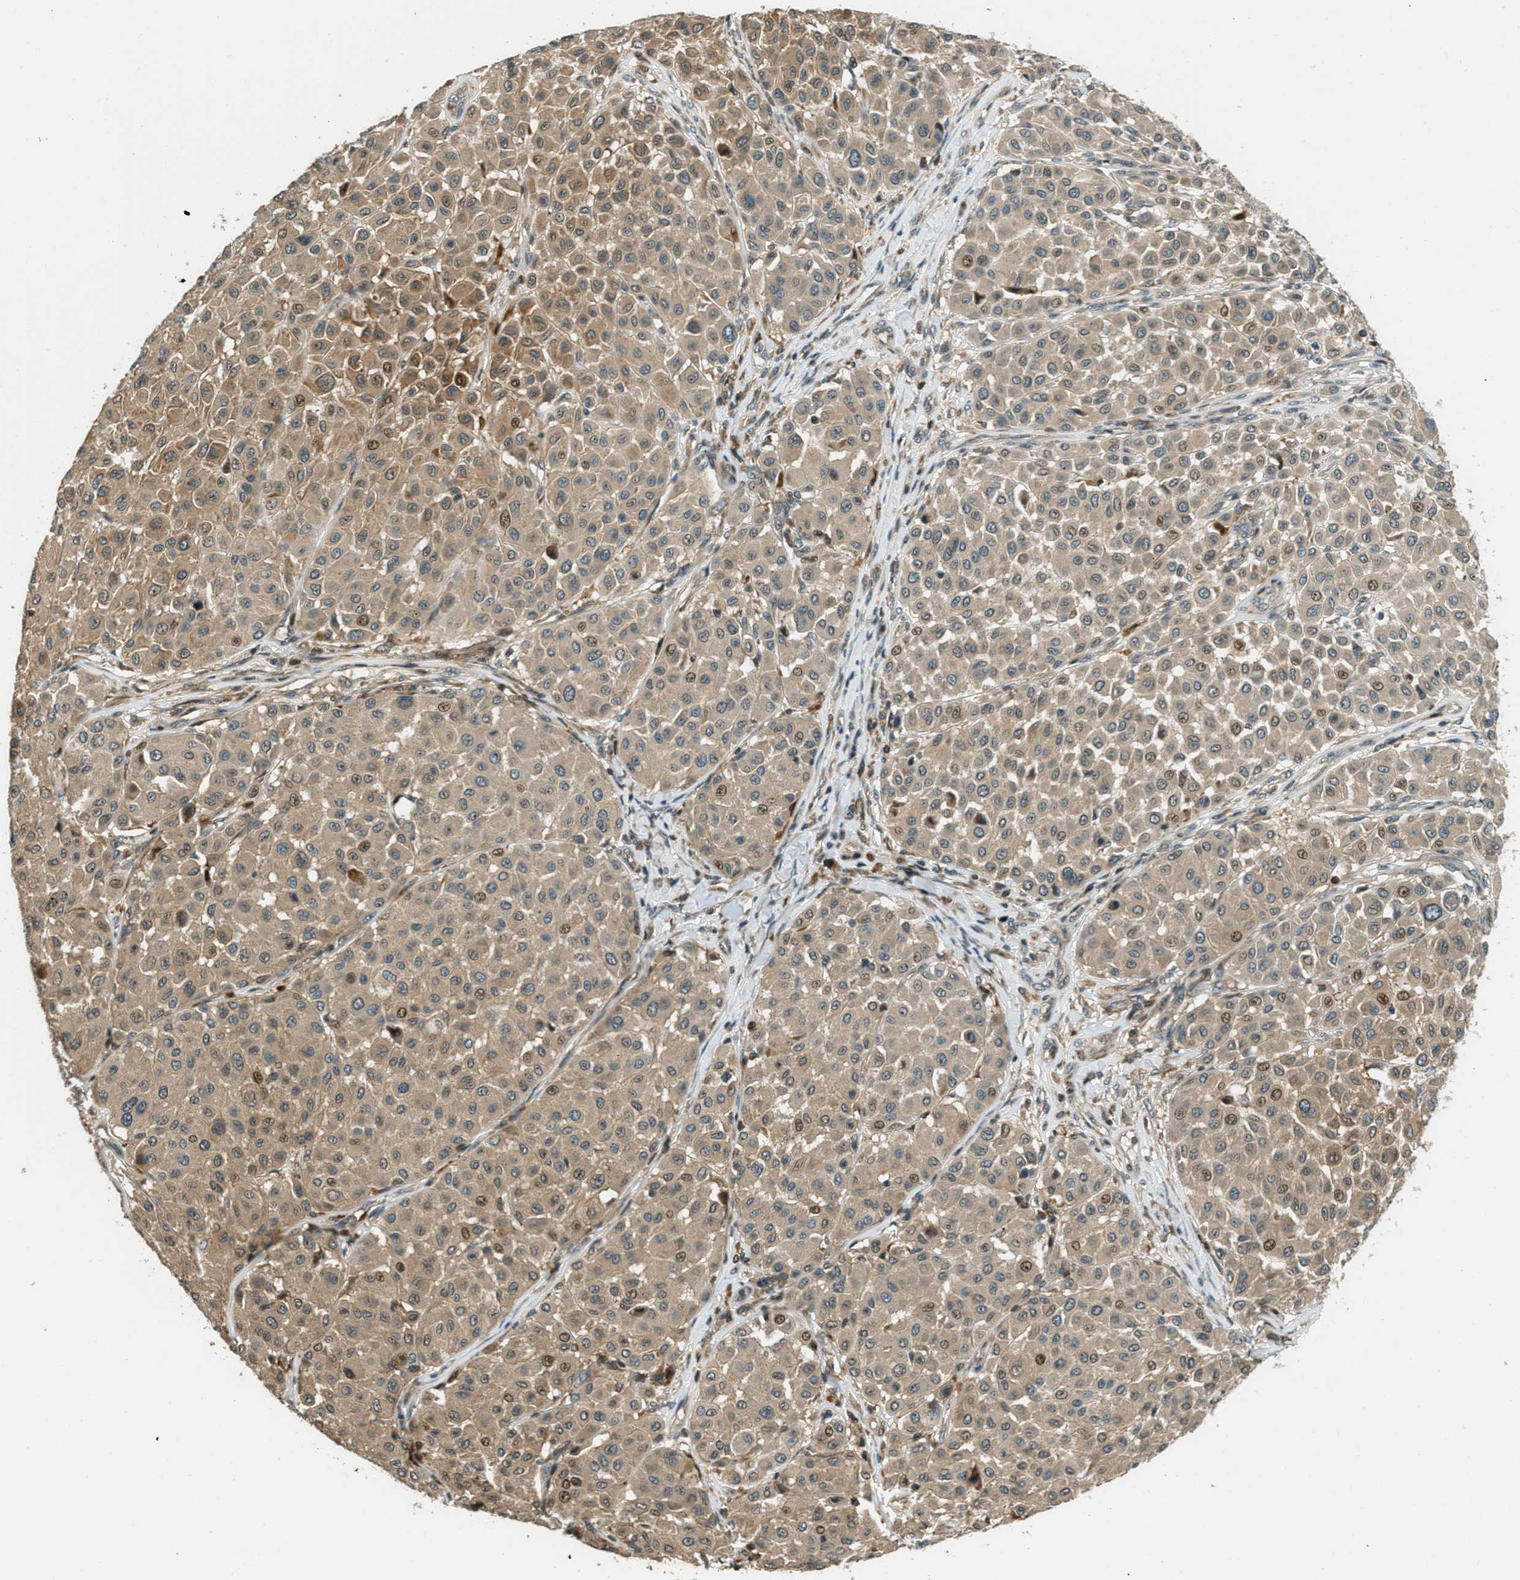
{"staining": {"intensity": "moderate", "quantity": ">75%", "location": "cytoplasmic/membranous"}, "tissue": "melanoma", "cell_type": "Tumor cells", "image_type": "cancer", "snomed": [{"axis": "morphology", "description": "Malignant melanoma, Metastatic site"}, {"axis": "topography", "description": "Soft tissue"}], "caption": "Protein expression analysis of melanoma displays moderate cytoplasmic/membranous positivity in approximately >75% of tumor cells.", "gene": "PTPN23", "patient": {"sex": "male", "age": 41}}